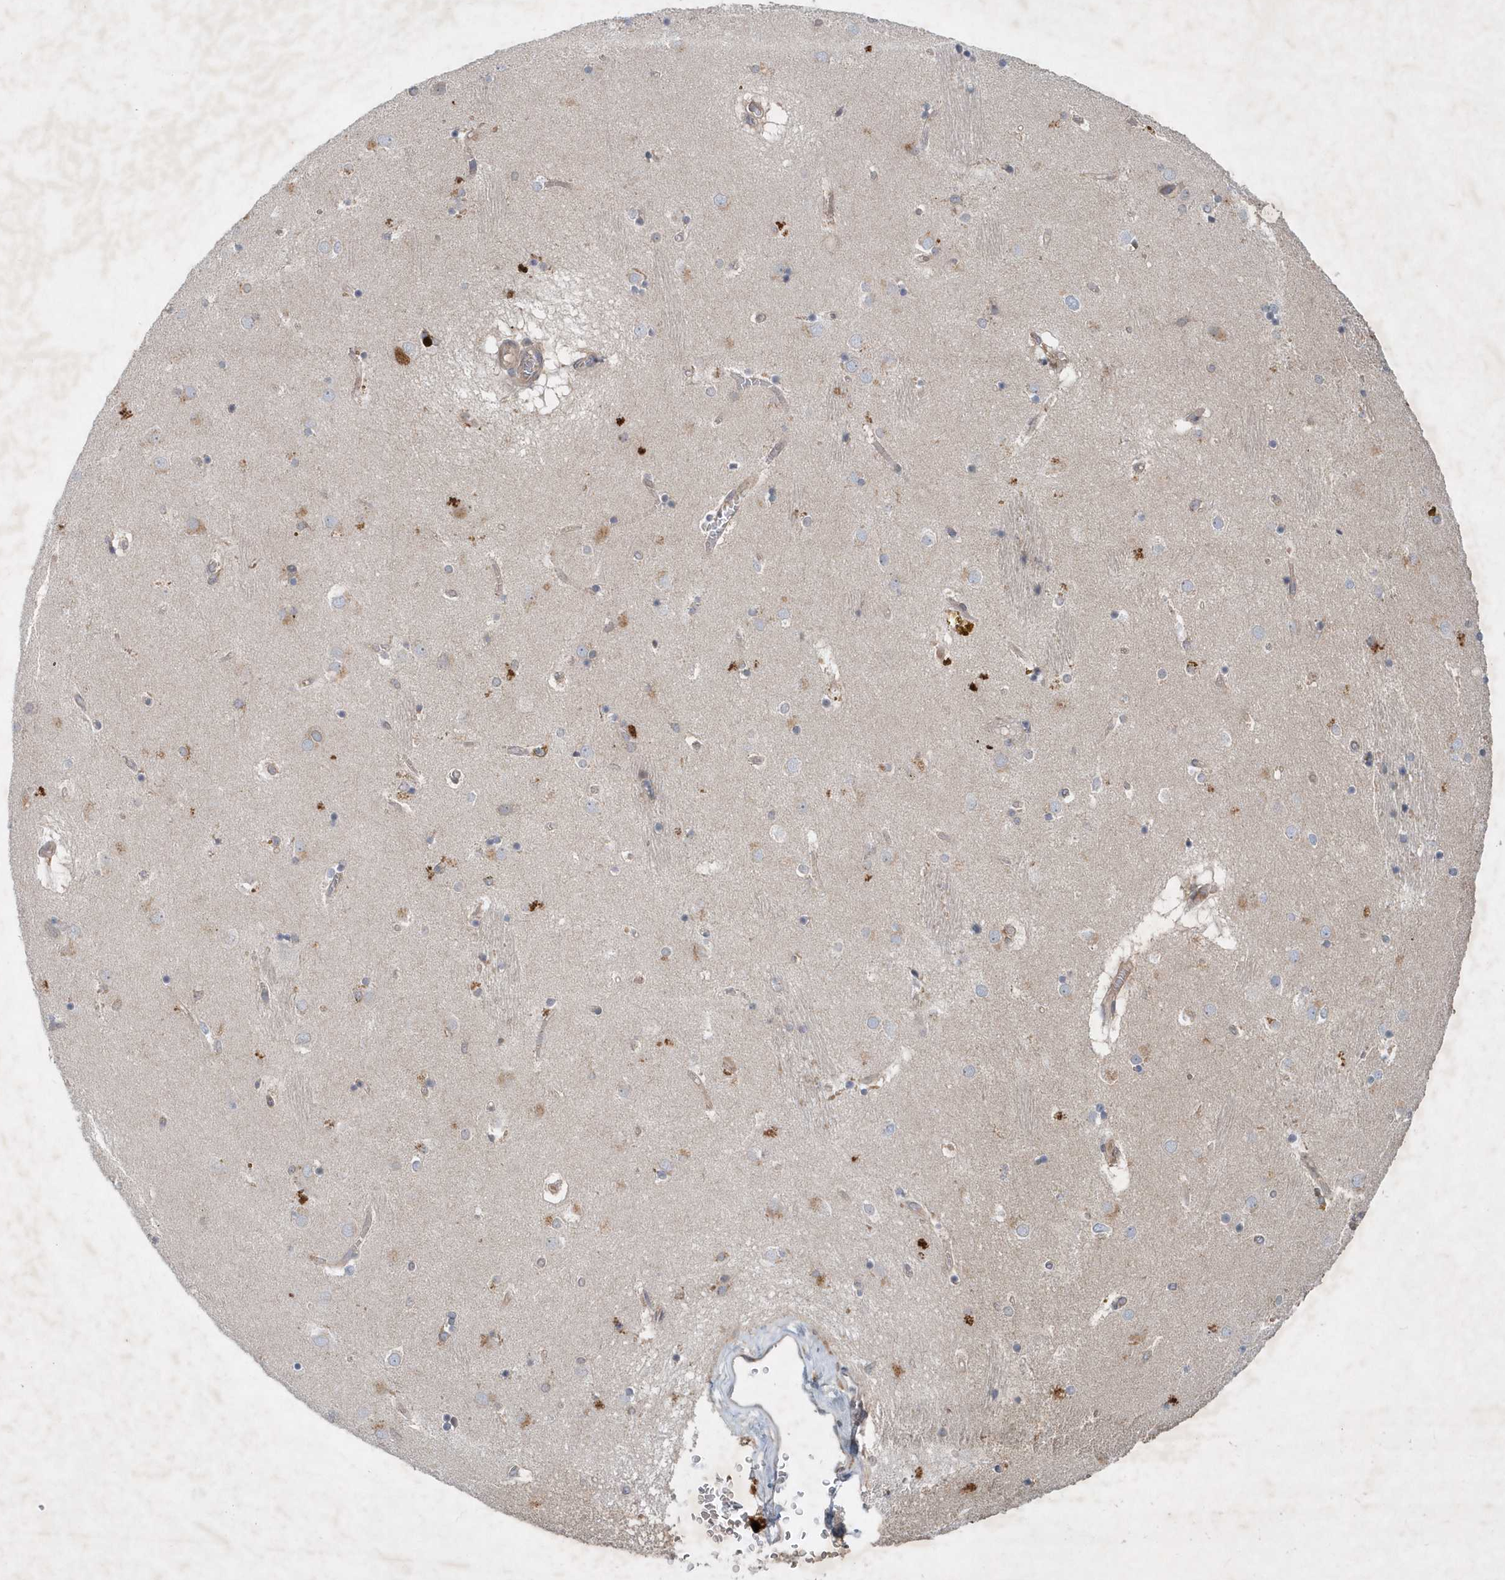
{"staining": {"intensity": "moderate", "quantity": "<25%", "location": "cytoplasmic/membranous"}, "tissue": "caudate", "cell_type": "Glial cells", "image_type": "normal", "snomed": [{"axis": "morphology", "description": "Normal tissue, NOS"}, {"axis": "topography", "description": "Lateral ventricle wall"}], "caption": "Protein staining of unremarkable caudate exhibits moderate cytoplasmic/membranous expression in about <25% of glial cells. The protein of interest is shown in brown color, while the nuclei are stained blue.", "gene": "P2RY10", "patient": {"sex": "male", "age": 70}}